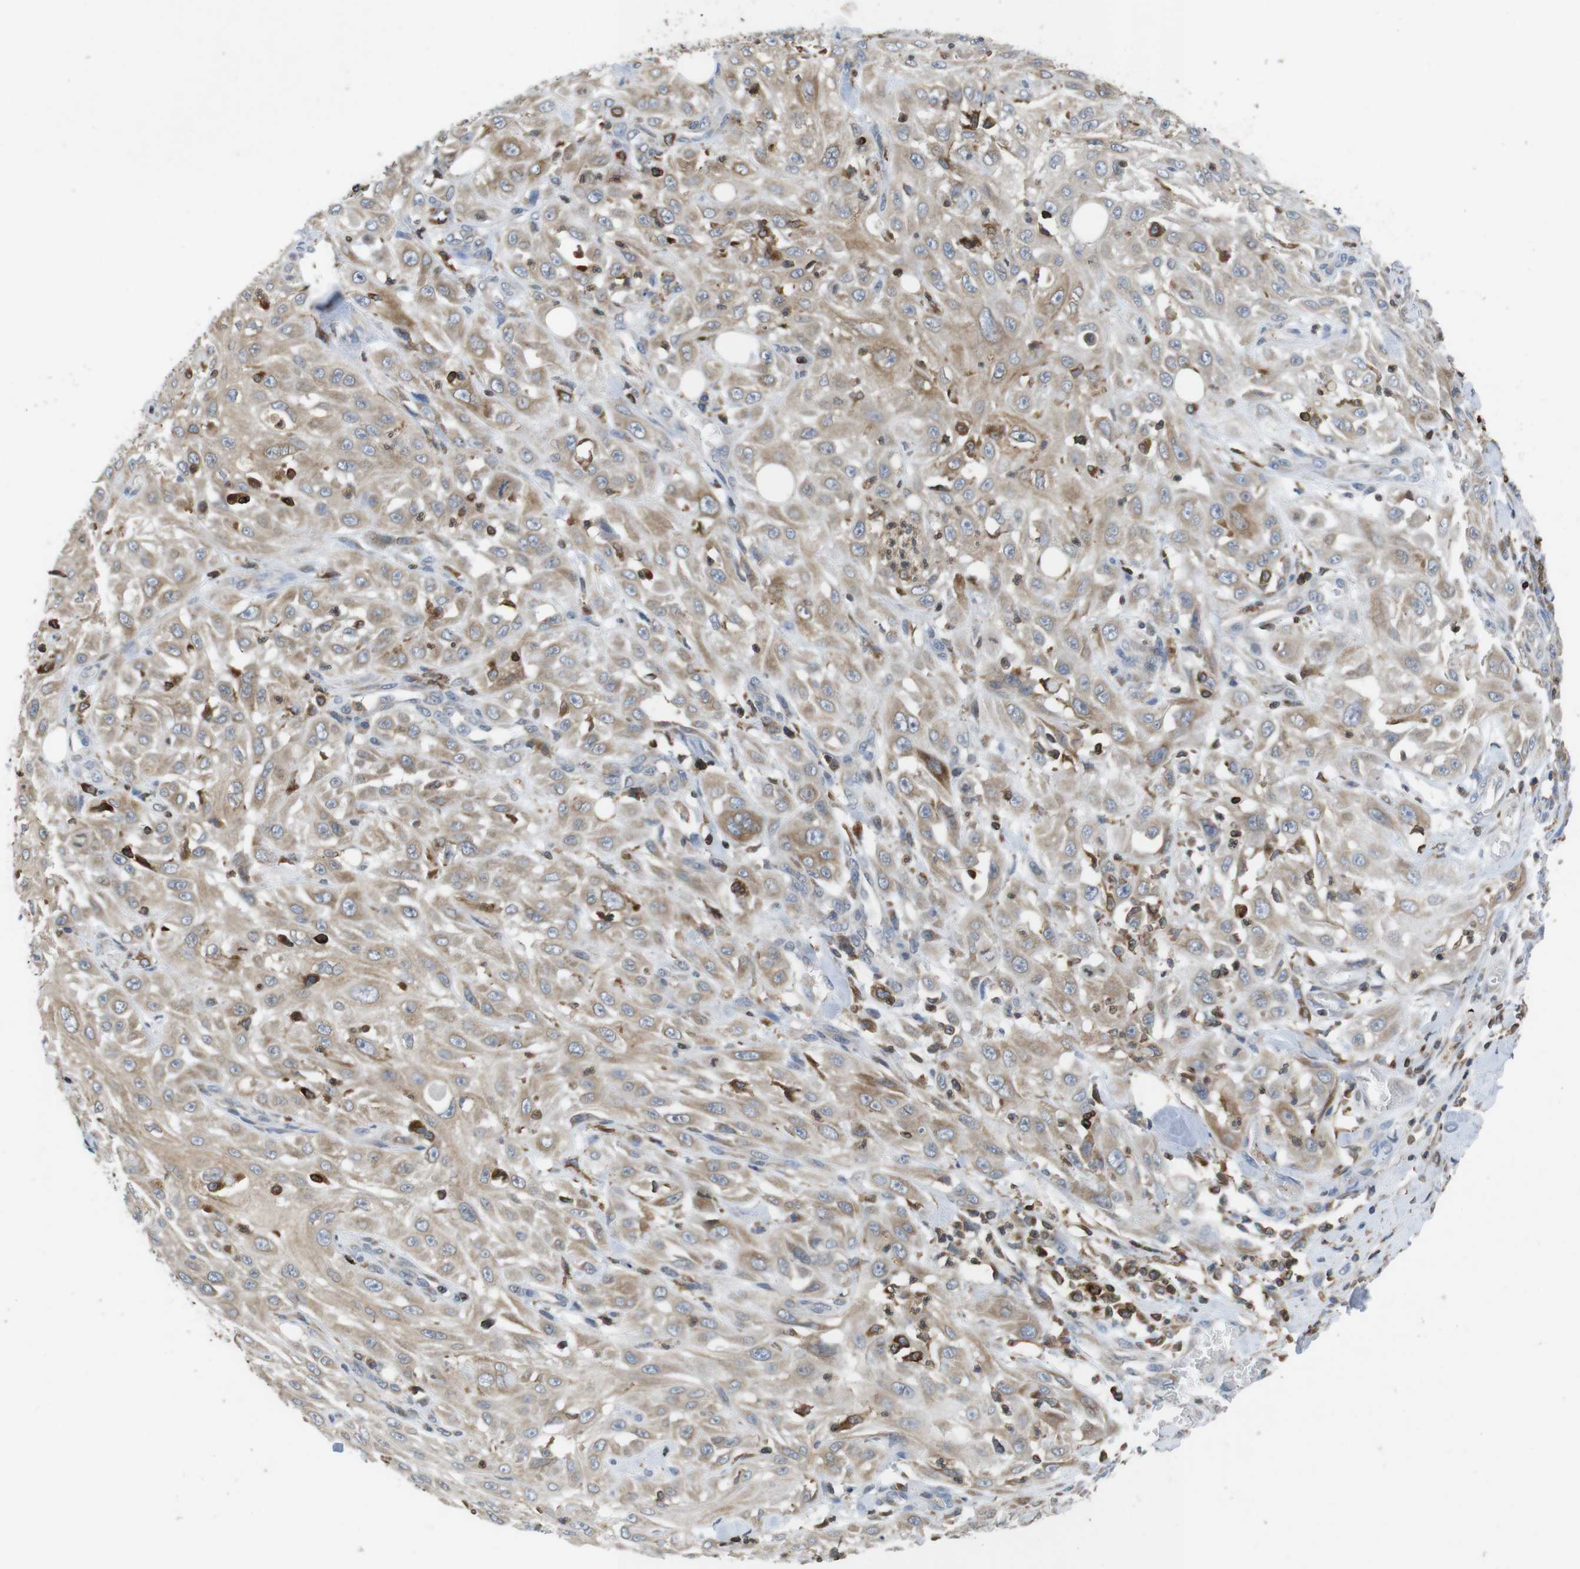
{"staining": {"intensity": "weak", "quantity": ">75%", "location": "cytoplasmic/membranous"}, "tissue": "skin cancer", "cell_type": "Tumor cells", "image_type": "cancer", "snomed": [{"axis": "morphology", "description": "Squamous cell carcinoma, NOS"}, {"axis": "morphology", "description": "Squamous cell carcinoma, metastatic, NOS"}, {"axis": "topography", "description": "Skin"}, {"axis": "topography", "description": "Lymph node"}], "caption": "A low amount of weak cytoplasmic/membranous positivity is seen in approximately >75% of tumor cells in skin cancer (squamous cell carcinoma) tissue. (Stains: DAB (3,3'-diaminobenzidine) in brown, nuclei in blue, Microscopy: brightfield microscopy at high magnification).", "gene": "ARL6IP5", "patient": {"sex": "male", "age": 75}}